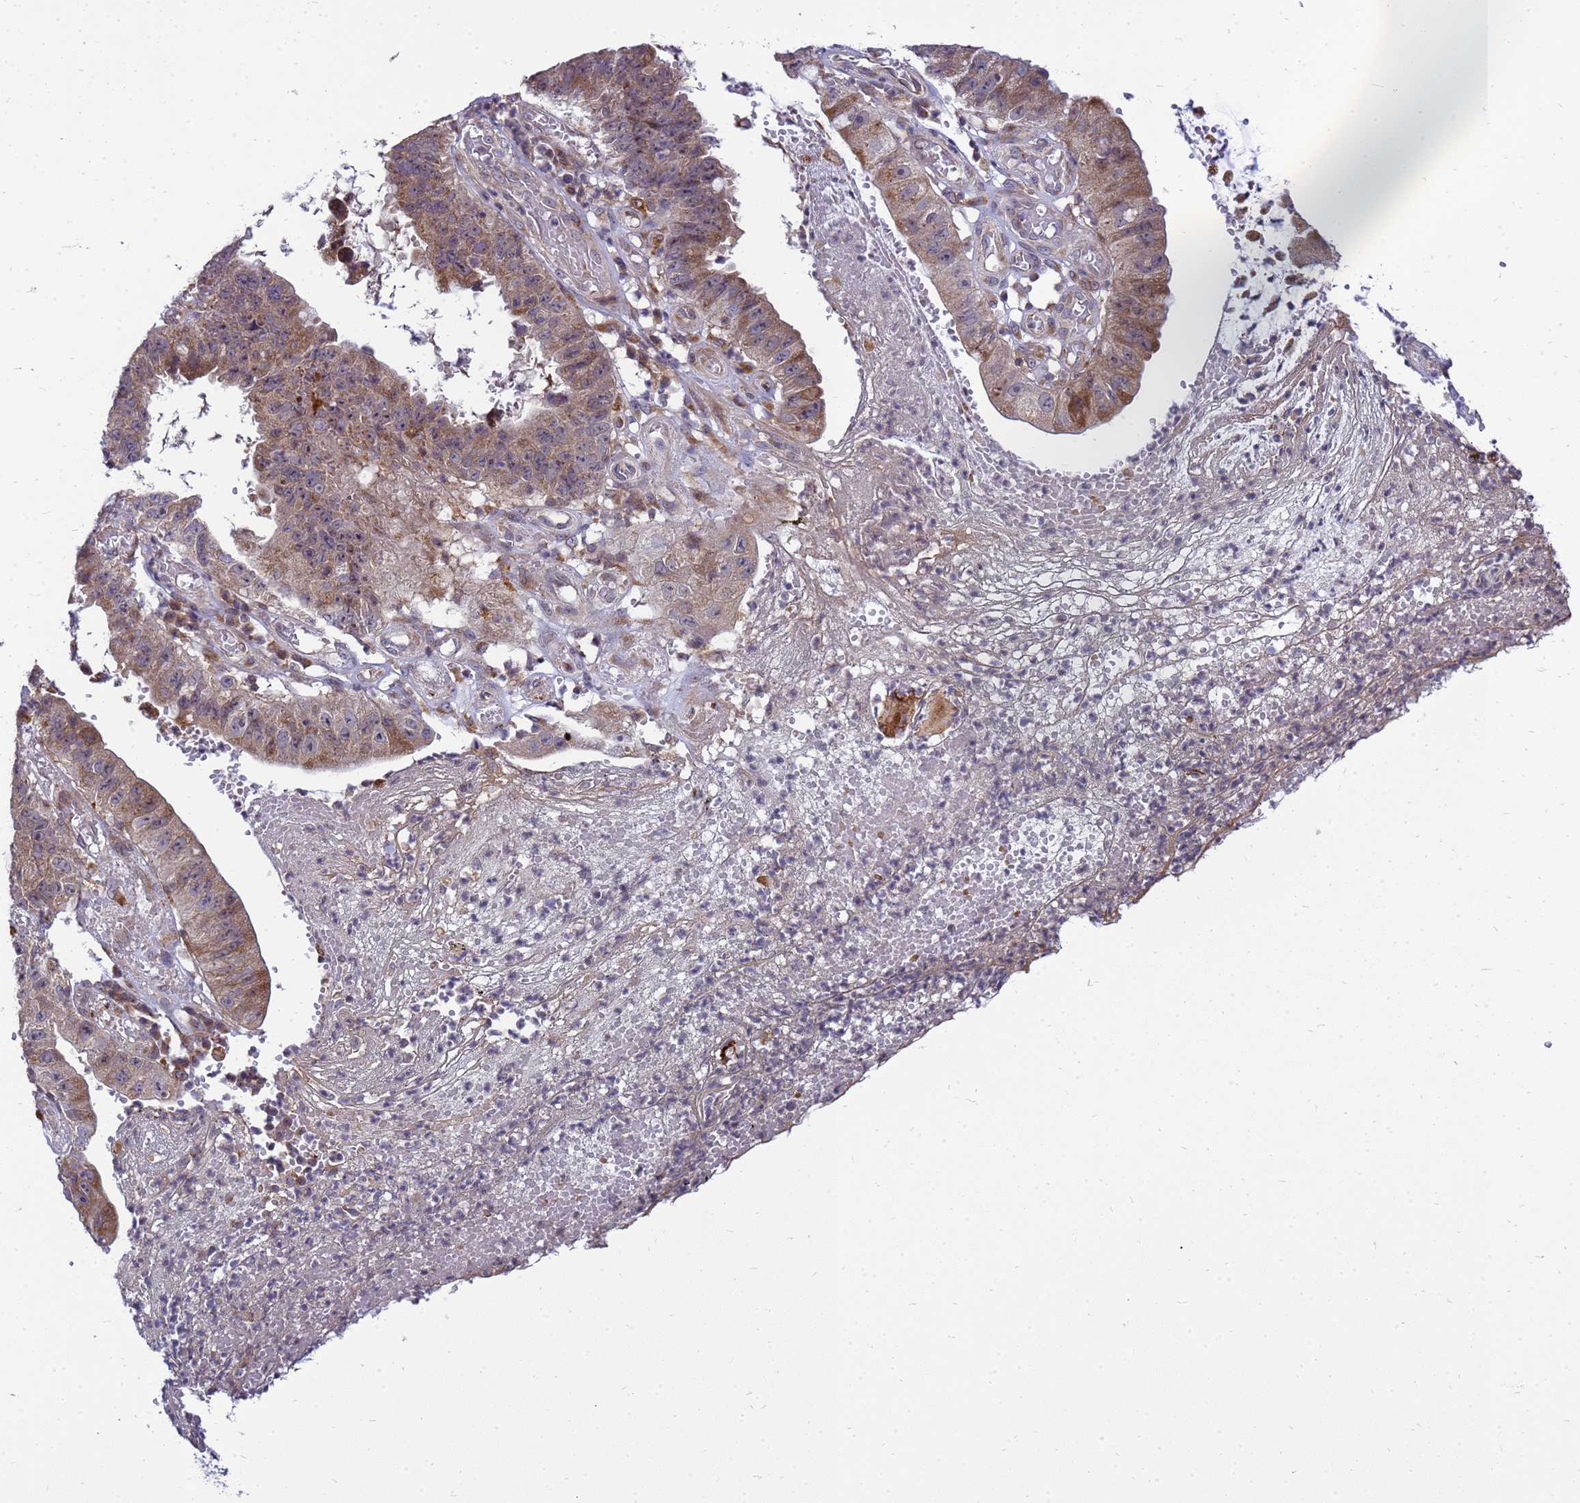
{"staining": {"intensity": "moderate", "quantity": ">75%", "location": "cytoplasmic/membranous"}, "tissue": "stomach cancer", "cell_type": "Tumor cells", "image_type": "cancer", "snomed": [{"axis": "morphology", "description": "Adenocarcinoma, NOS"}, {"axis": "topography", "description": "Stomach"}], "caption": "Immunohistochemical staining of human adenocarcinoma (stomach) demonstrates medium levels of moderate cytoplasmic/membranous protein positivity in approximately >75% of tumor cells.", "gene": "C12orf43", "patient": {"sex": "male", "age": 59}}